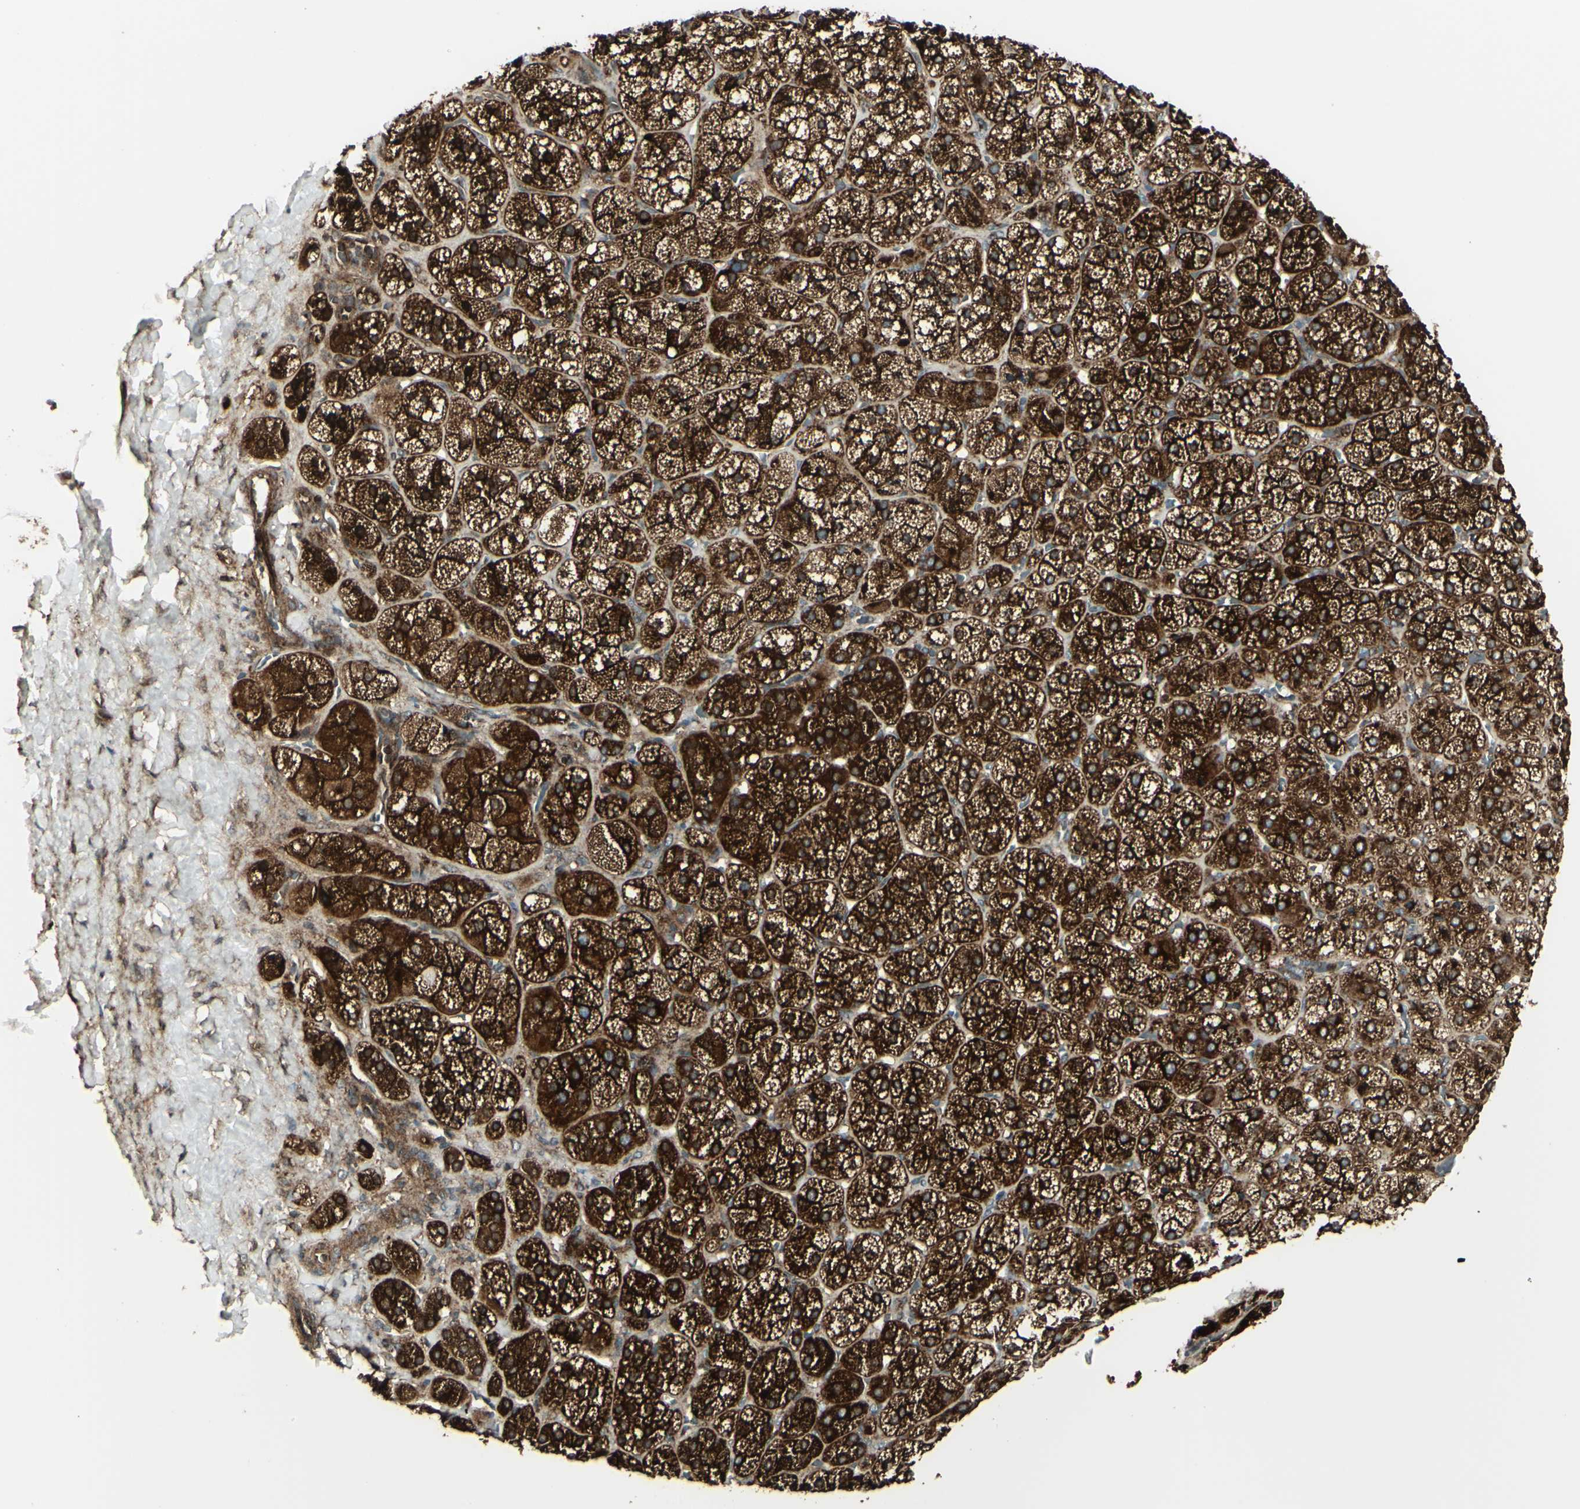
{"staining": {"intensity": "strong", "quantity": ">75%", "location": "cytoplasmic/membranous"}, "tissue": "adrenal gland", "cell_type": "Glandular cells", "image_type": "normal", "snomed": [{"axis": "morphology", "description": "Normal tissue, NOS"}, {"axis": "topography", "description": "Adrenal gland"}], "caption": "Immunohistochemical staining of benign human adrenal gland reveals high levels of strong cytoplasmic/membranous positivity in about >75% of glandular cells.", "gene": "NAPA", "patient": {"sex": "female", "age": 71}}